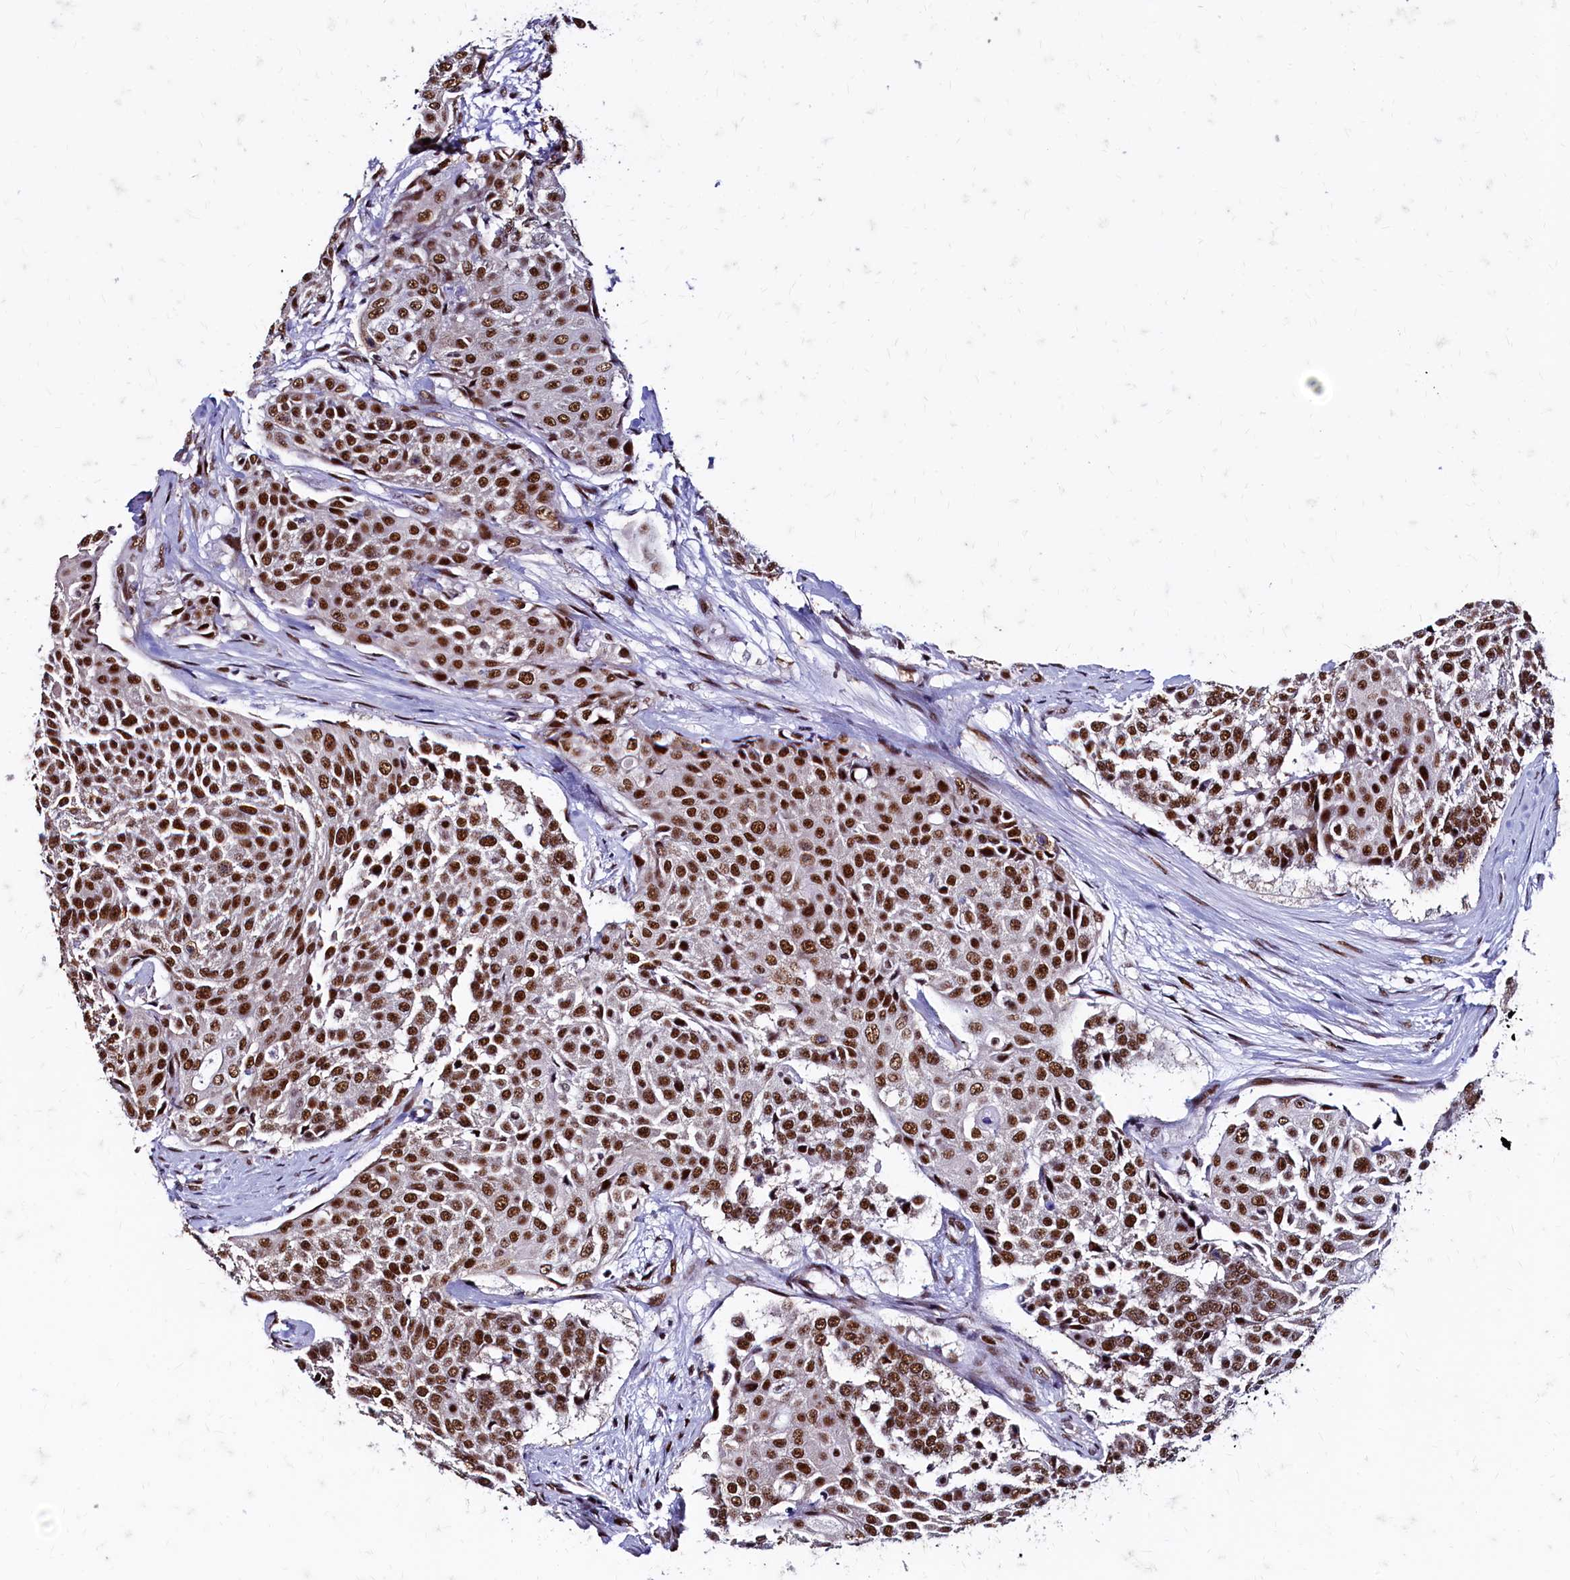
{"staining": {"intensity": "strong", "quantity": ">75%", "location": "nuclear"}, "tissue": "urothelial cancer", "cell_type": "Tumor cells", "image_type": "cancer", "snomed": [{"axis": "morphology", "description": "Urothelial carcinoma, High grade"}, {"axis": "topography", "description": "Urinary bladder"}], "caption": "Immunohistochemical staining of urothelial cancer reveals high levels of strong nuclear protein positivity in approximately >75% of tumor cells. The staining was performed using DAB (3,3'-diaminobenzidine) to visualize the protein expression in brown, while the nuclei were stained in blue with hematoxylin (Magnification: 20x).", "gene": "CPSF7", "patient": {"sex": "female", "age": 63}}